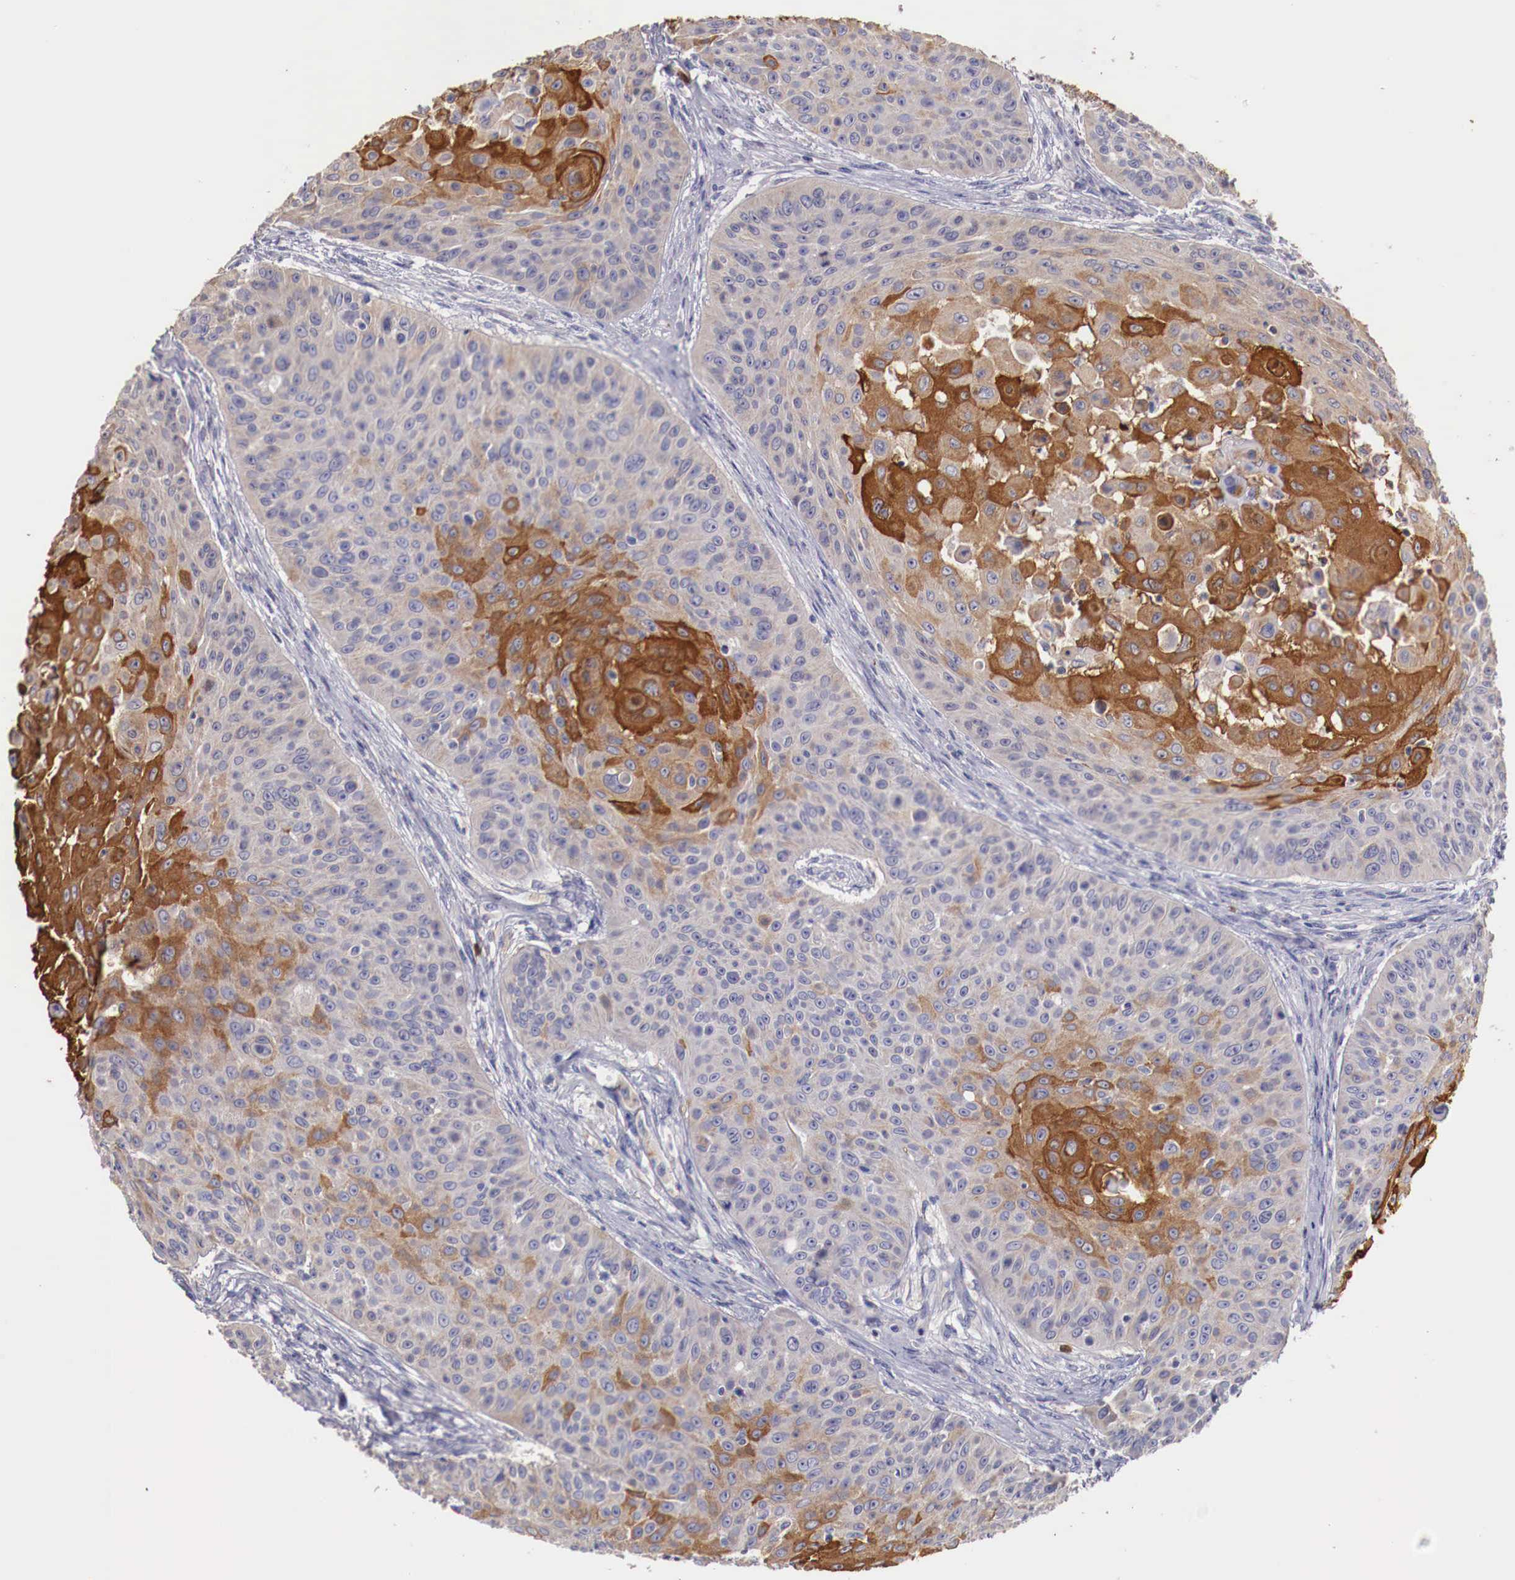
{"staining": {"intensity": "moderate", "quantity": "25%-75%", "location": "cytoplasmic/membranous"}, "tissue": "skin cancer", "cell_type": "Tumor cells", "image_type": "cancer", "snomed": [{"axis": "morphology", "description": "Squamous cell carcinoma, NOS"}, {"axis": "topography", "description": "Skin"}], "caption": "DAB immunohistochemical staining of human skin cancer demonstrates moderate cytoplasmic/membranous protein expression in about 25%-75% of tumor cells.", "gene": "PITPNA", "patient": {"sex": "male", "age": 82}}